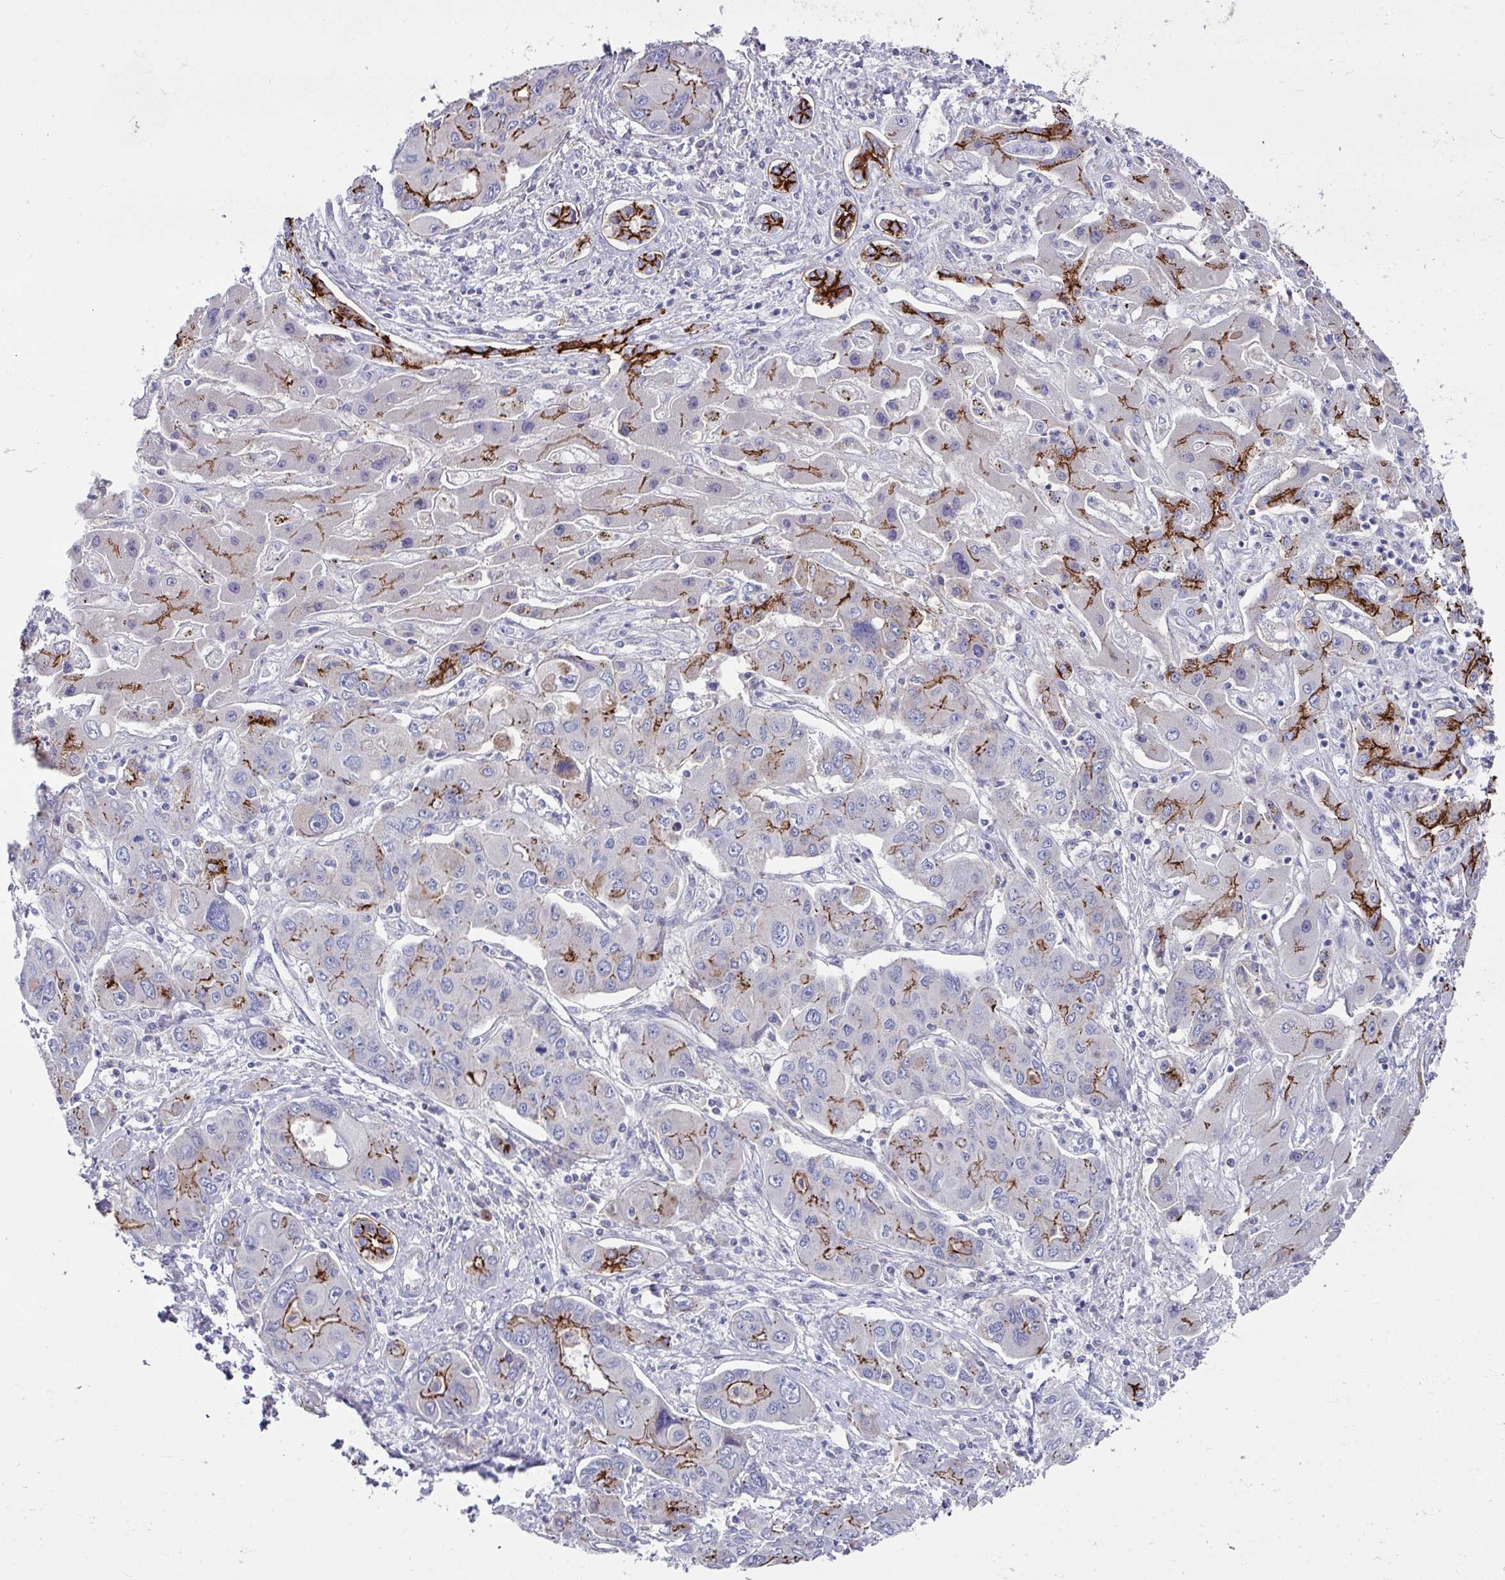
{"staining": {"intensity": "strong", "quantity": "<25%", "location": "cytoplasmic/membranous"}, "tissue": "liver cancer", "cell_type": "Tumor cells", "image_type": "cancer", "snomed": [{"axis": "morphology", "description": "Cholangiocarcinoma"}, {"axis": "topography", "description": "Liver"}], "caption": "DAB immunohistochemical staining of liver cholangiocarcinoma exhibits strong cytoplasmic/membranous protein expression in approximately <25% of tumor cells.", "gene": "CLDN1", "patient": {"sex": "male", "age": 67}}